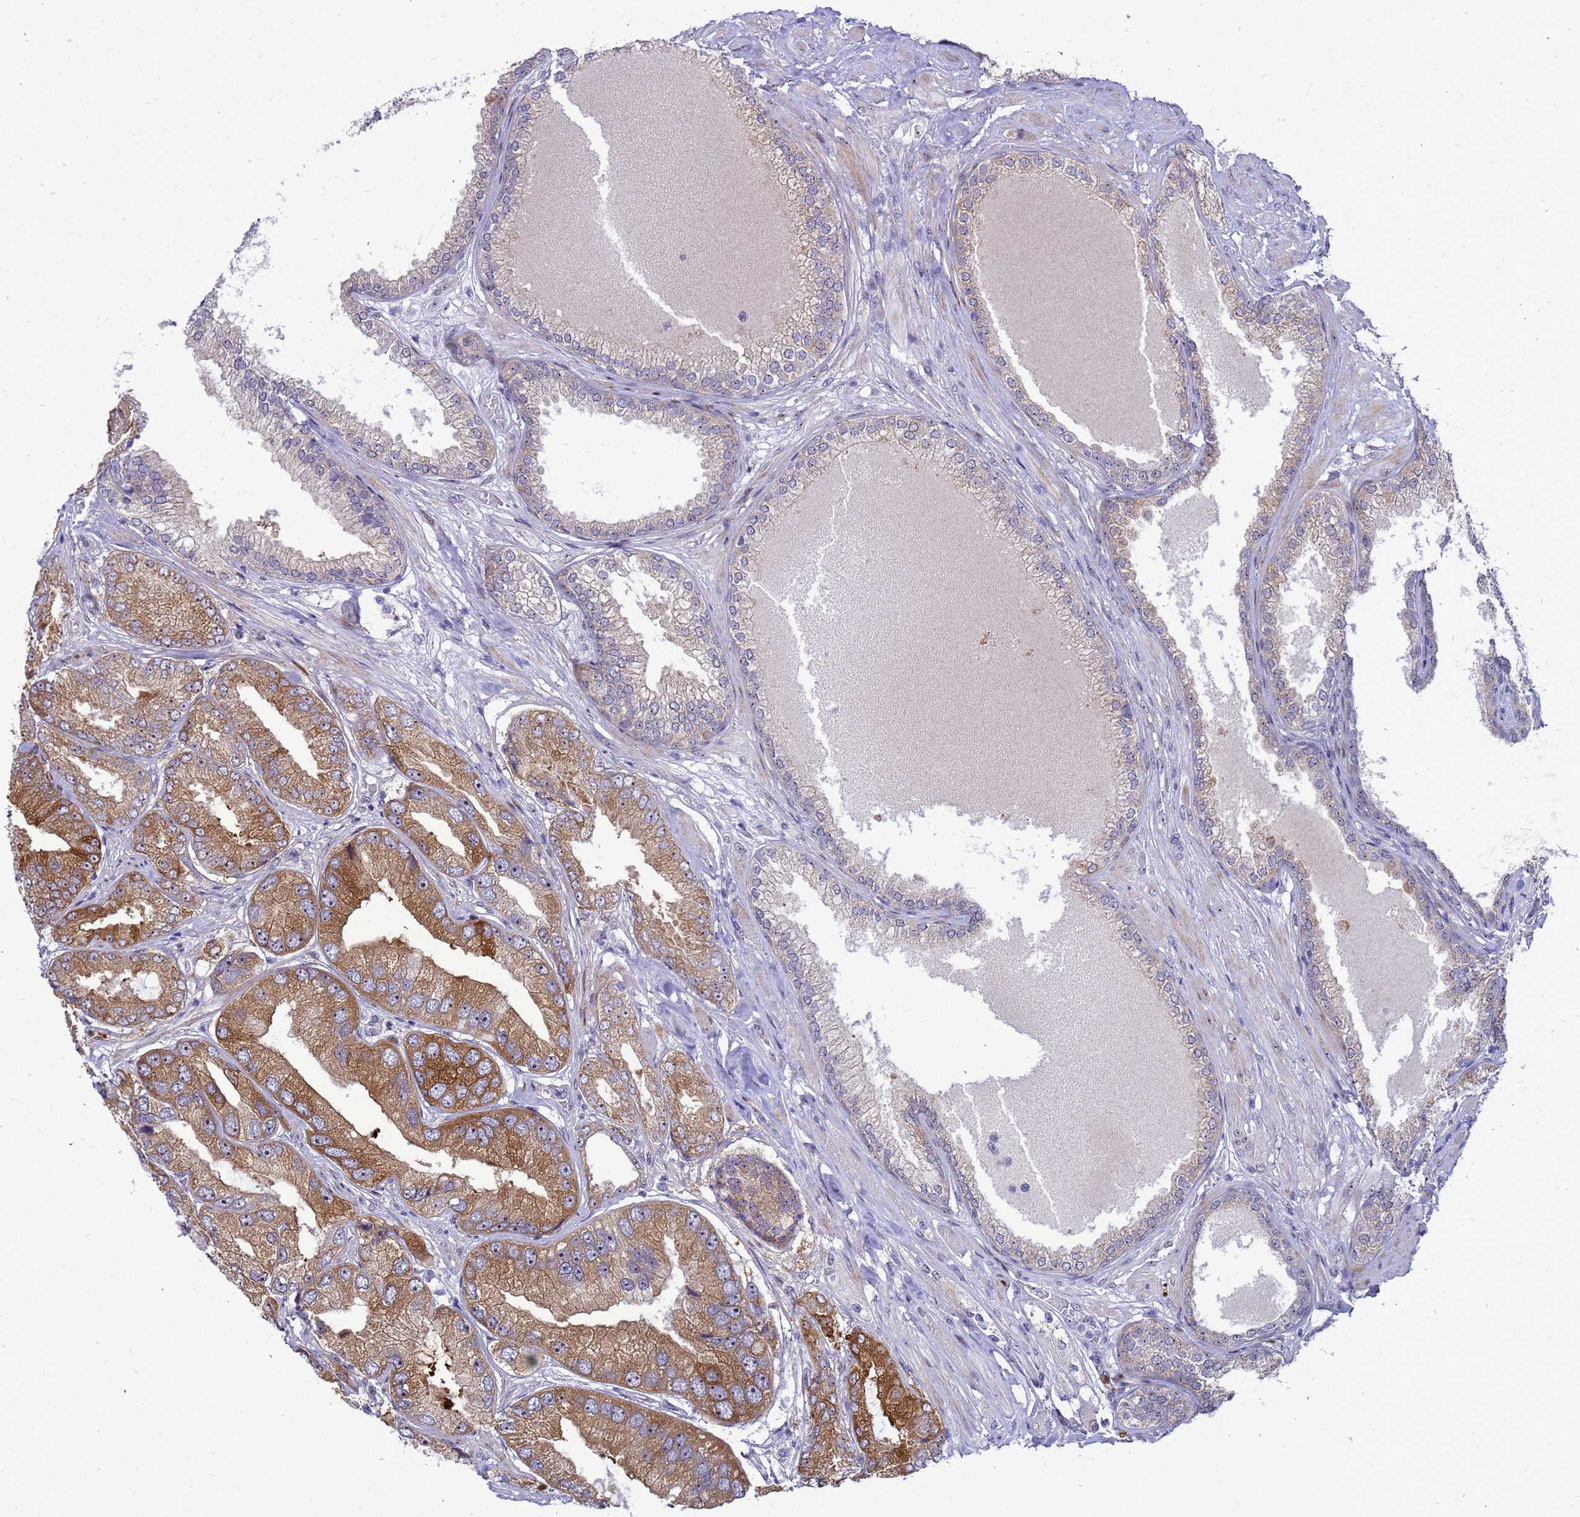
{"staining": {"intensity": "moderate", "quantity": ">75%", "location": "cytoplasmic/membranous"}, "tissue": "prostate cancer", "cell_type": "Tumor cells", "image_type": "cancer", "snomed": [{"axis": "morphology", "description": "Adenocarcinoma, High grade"}, {"axis": "topography", "description": "Prostate"}], "caption": "The image reveals a brown stain indicating the presence of a protein in the cytoplasmic/membranous of tumor cells in prostate cancer (adenocarcinoma (high-grade)). (DAB (3,3'-diaminobenzidine) IHC with brightfield microscopy, high magnification).", "gene": "RSPO1", "patient": {"sex": "male", "age": 71}}